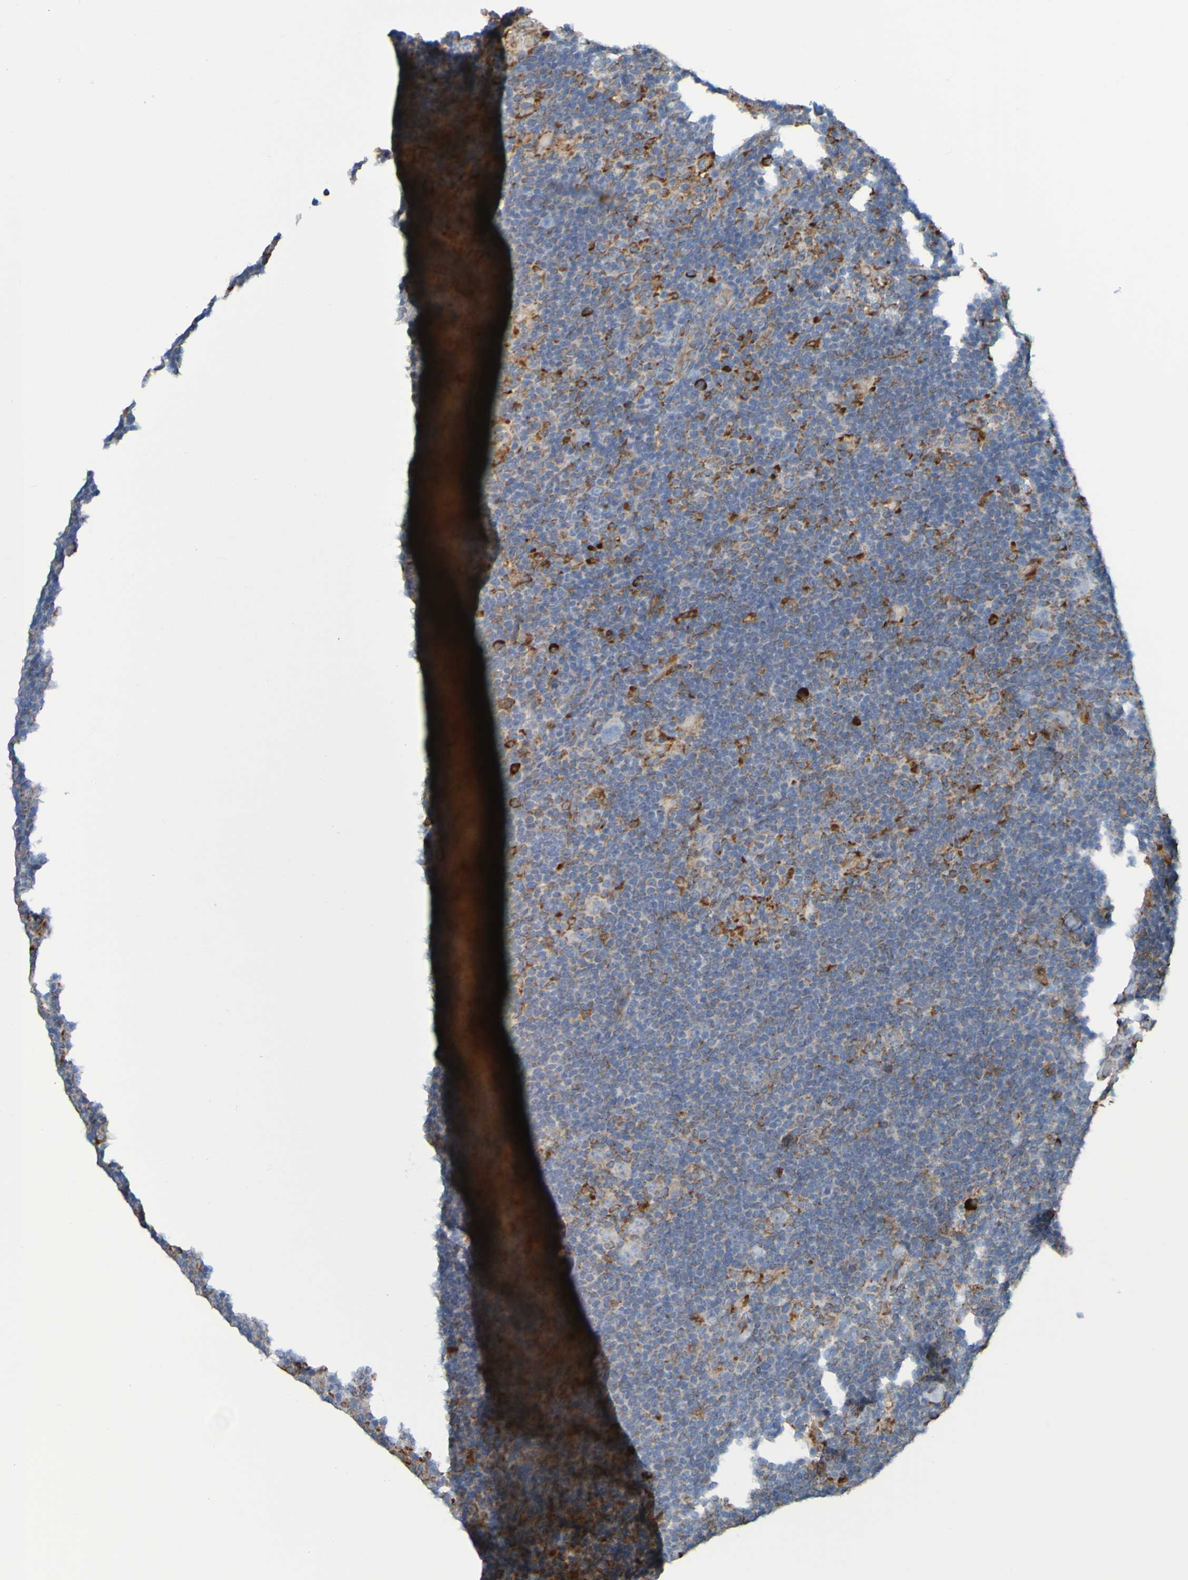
{"staining": {"intensity": "weak", "quantity": "<25%", "location": "cytoplasmic/membranous"}, "tissue": "lymphoma", "cell_type": "Tumor cells", "image_type": "cancer", "snomed": [{"axis": "morphology", "description": "Hodgkin's disease, NOS"}, {"axis": "topography", "description": "Lymph node"}], "caption": "A micrograph of human Hodgkin's disease is negative for staining in tumor cells.", "gene": "SSR1", "patient": {"sex": "female", "age": 57}}